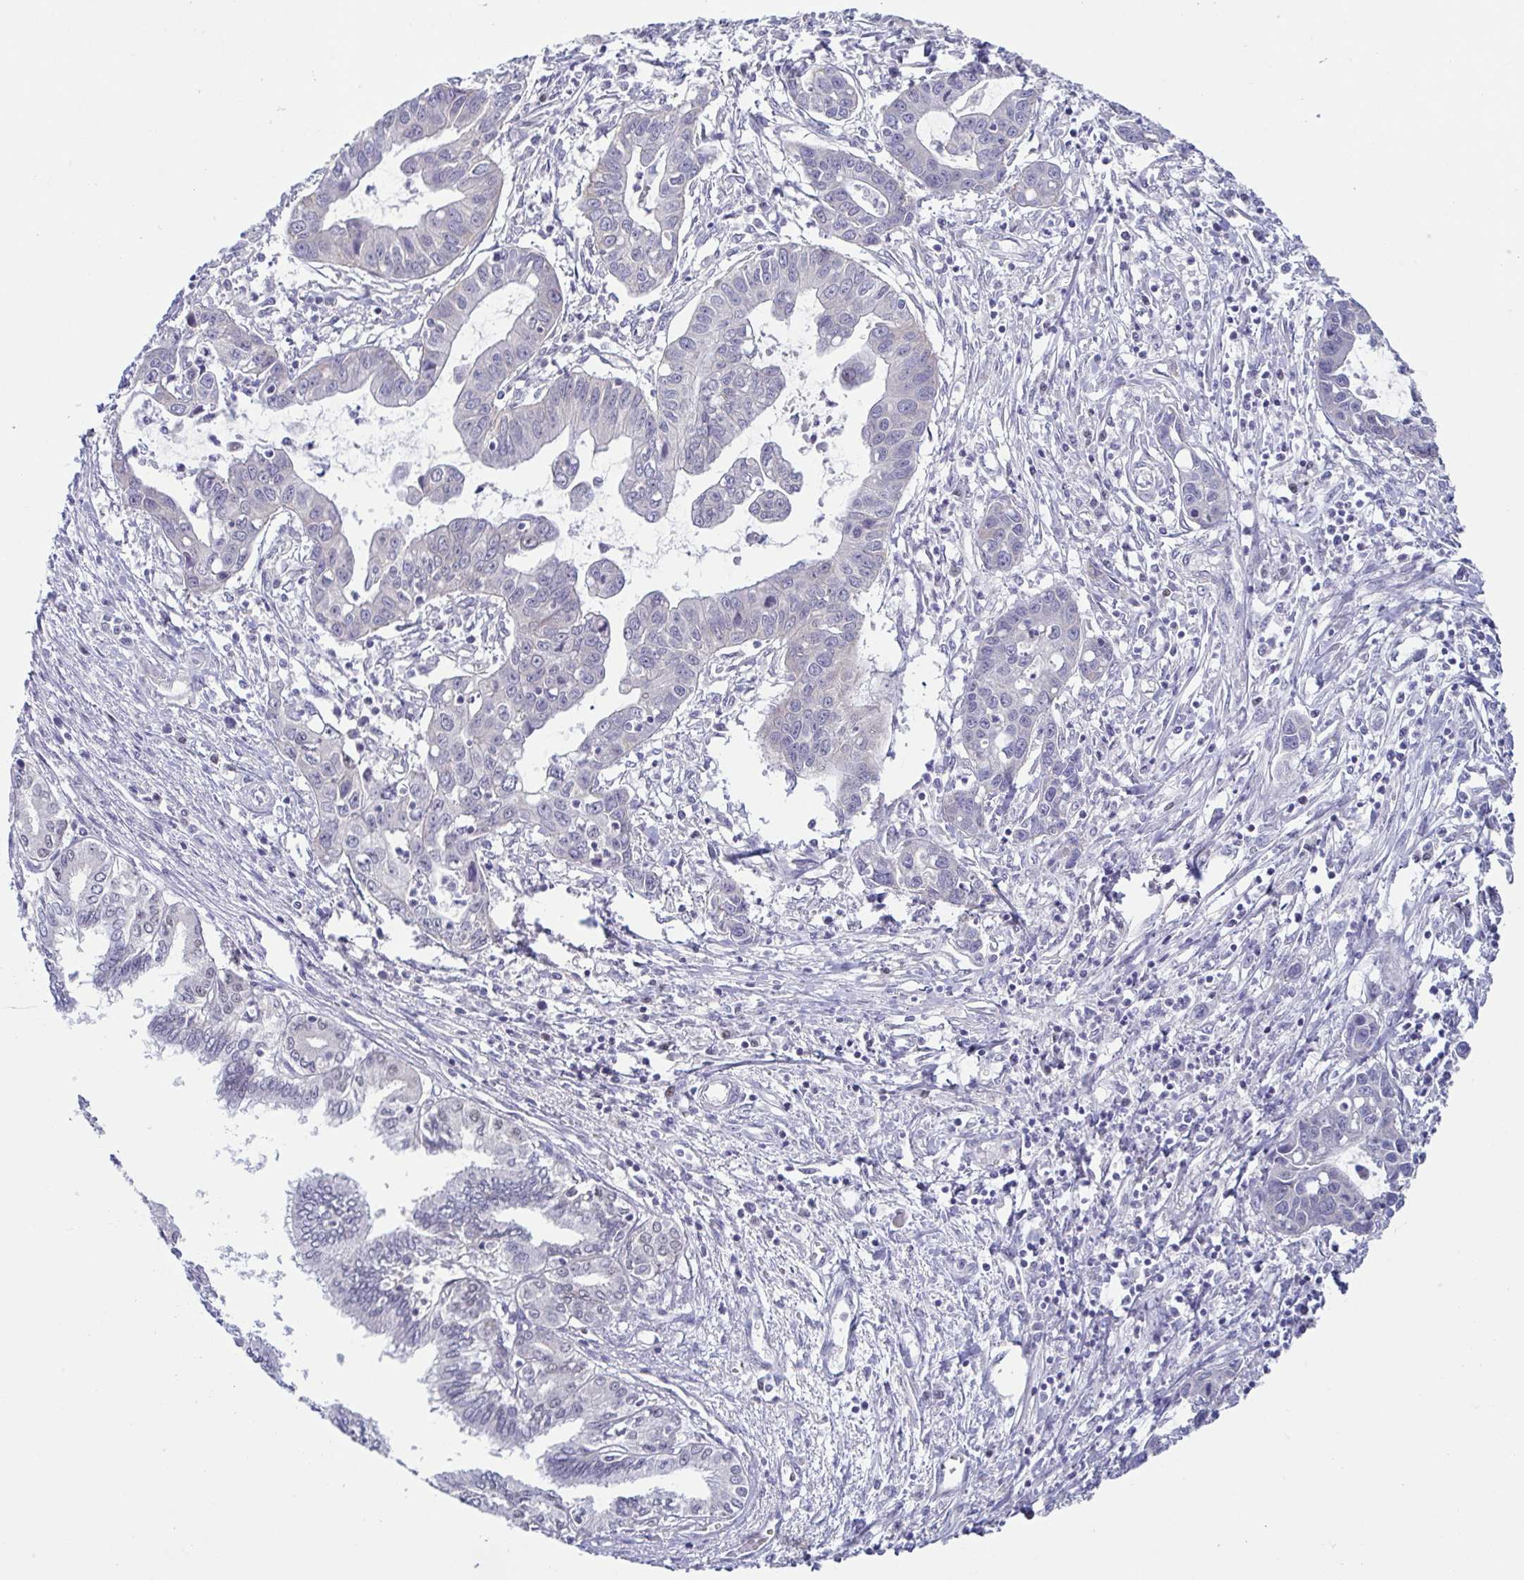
{"staining": {"intensity": "negative", "quantity": "none", "location": "none"}, "tissue": "liver cancer", "cell_type": "Tumor cells", "image_type": "cancer", "snomed": [{"axis": "morphology", "description": "Cholangiocarcinoma"}, {"axis": "topography", "description": "Liver"}], "caption": "An immunohistochemistry (IHC) photomicrograph of liver cancer is shown. There is no staining in tumor cells of liver cancer.", "gene": "UBE2Q1", "patient": {"sex": "male", "age": 58}}